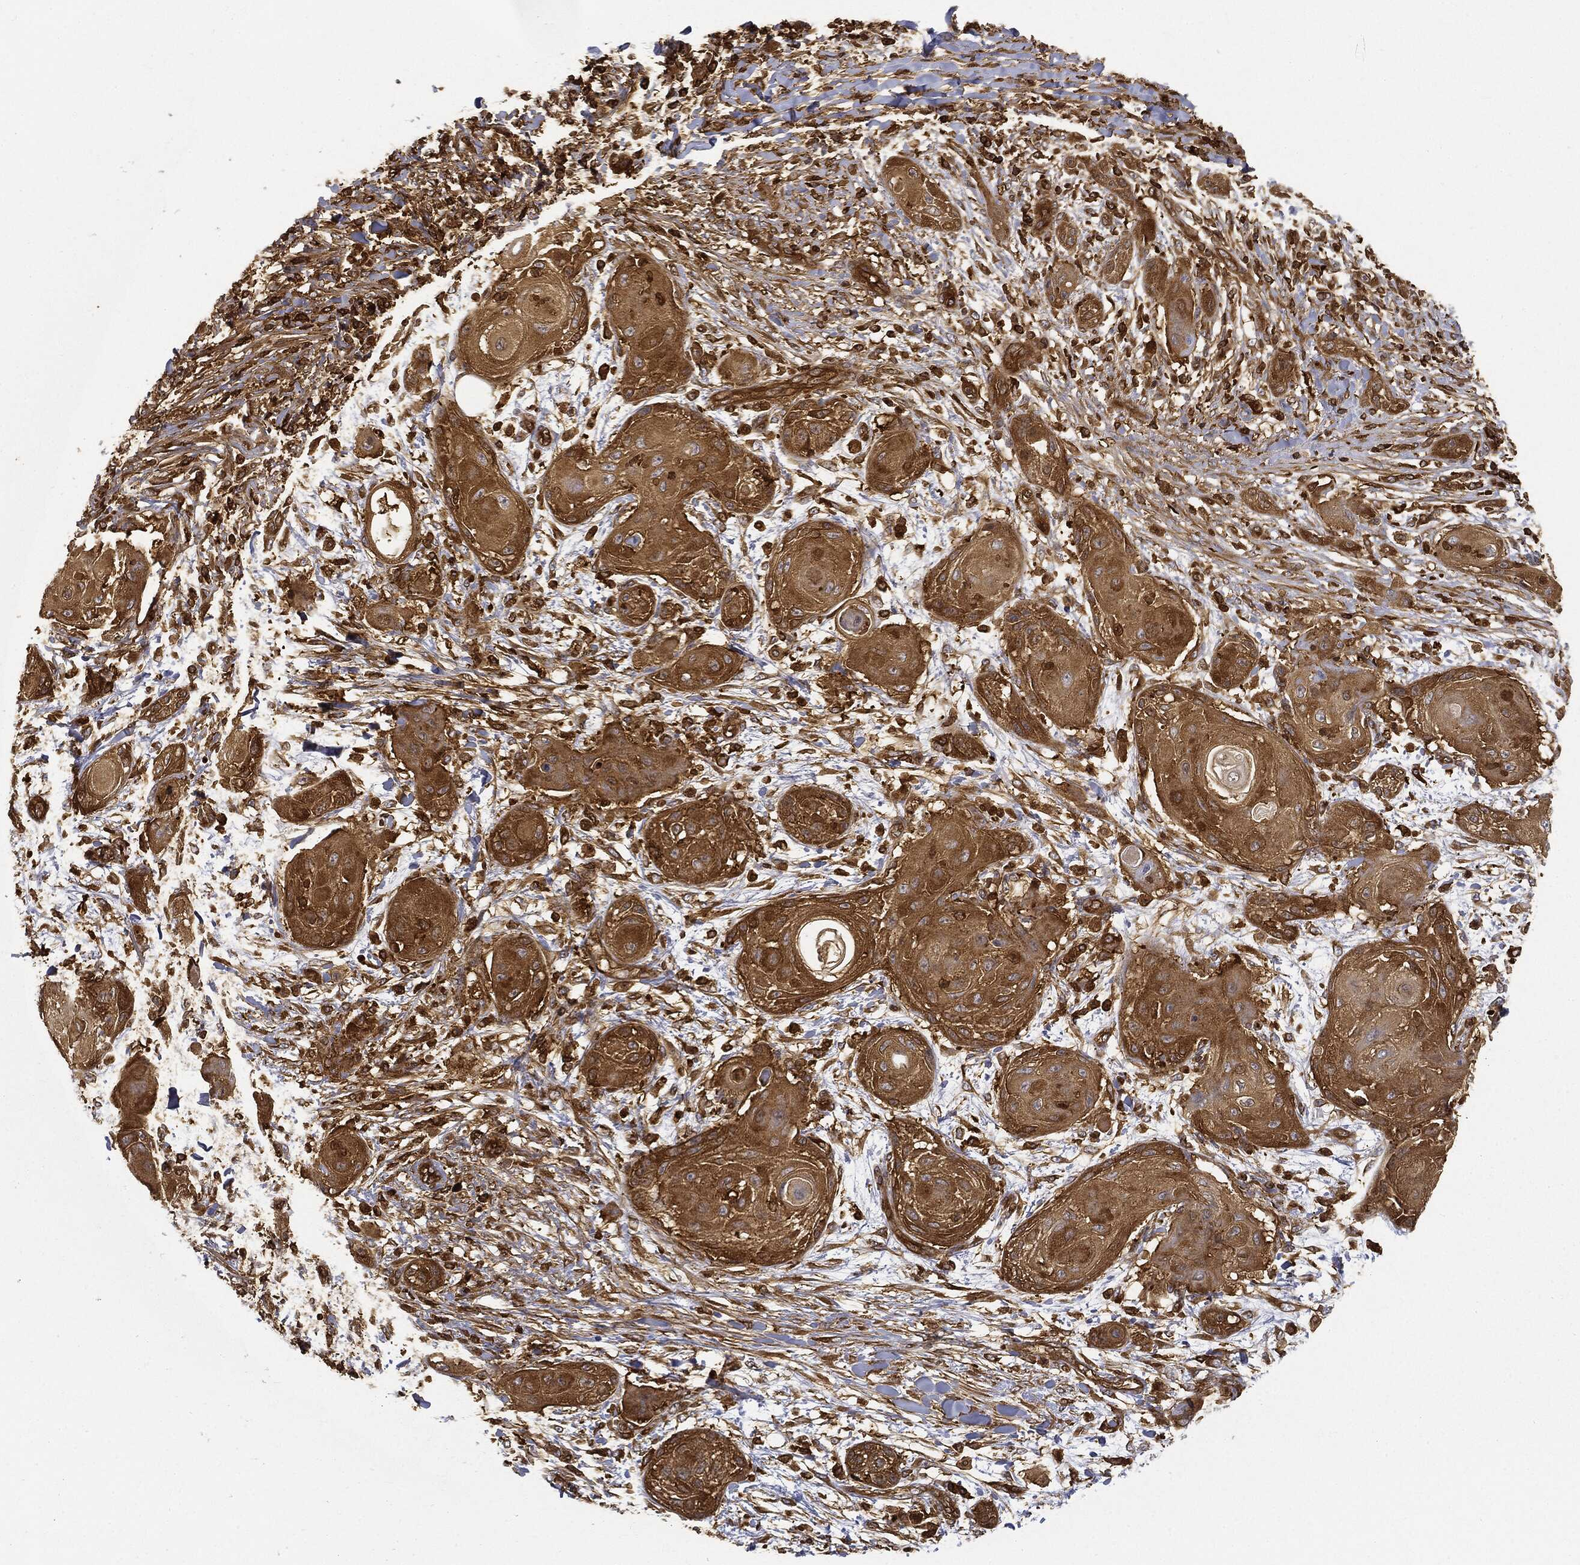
{"staining": {"intensity": "strong", "quantity": ">75%", "location": "cytoplasmic/membranous"}, "tissue": "skin cancer", "cell_type": "Tumor cells", "image_type": "cancer", "snomed": [{"axis": "morphology", "description": "Squamous cell carcinoma, NOS"}, {"axis": "topography", "description": "Skin"}], "caption": "Skin cancer (squamous cell carcinoma) stained with a brown dye reveals strong cytoplasmic/membranous positive staining in about >75% of tumor cells.", "gene": "WDR1", "patient": {"sex": "male", "age": 62}}